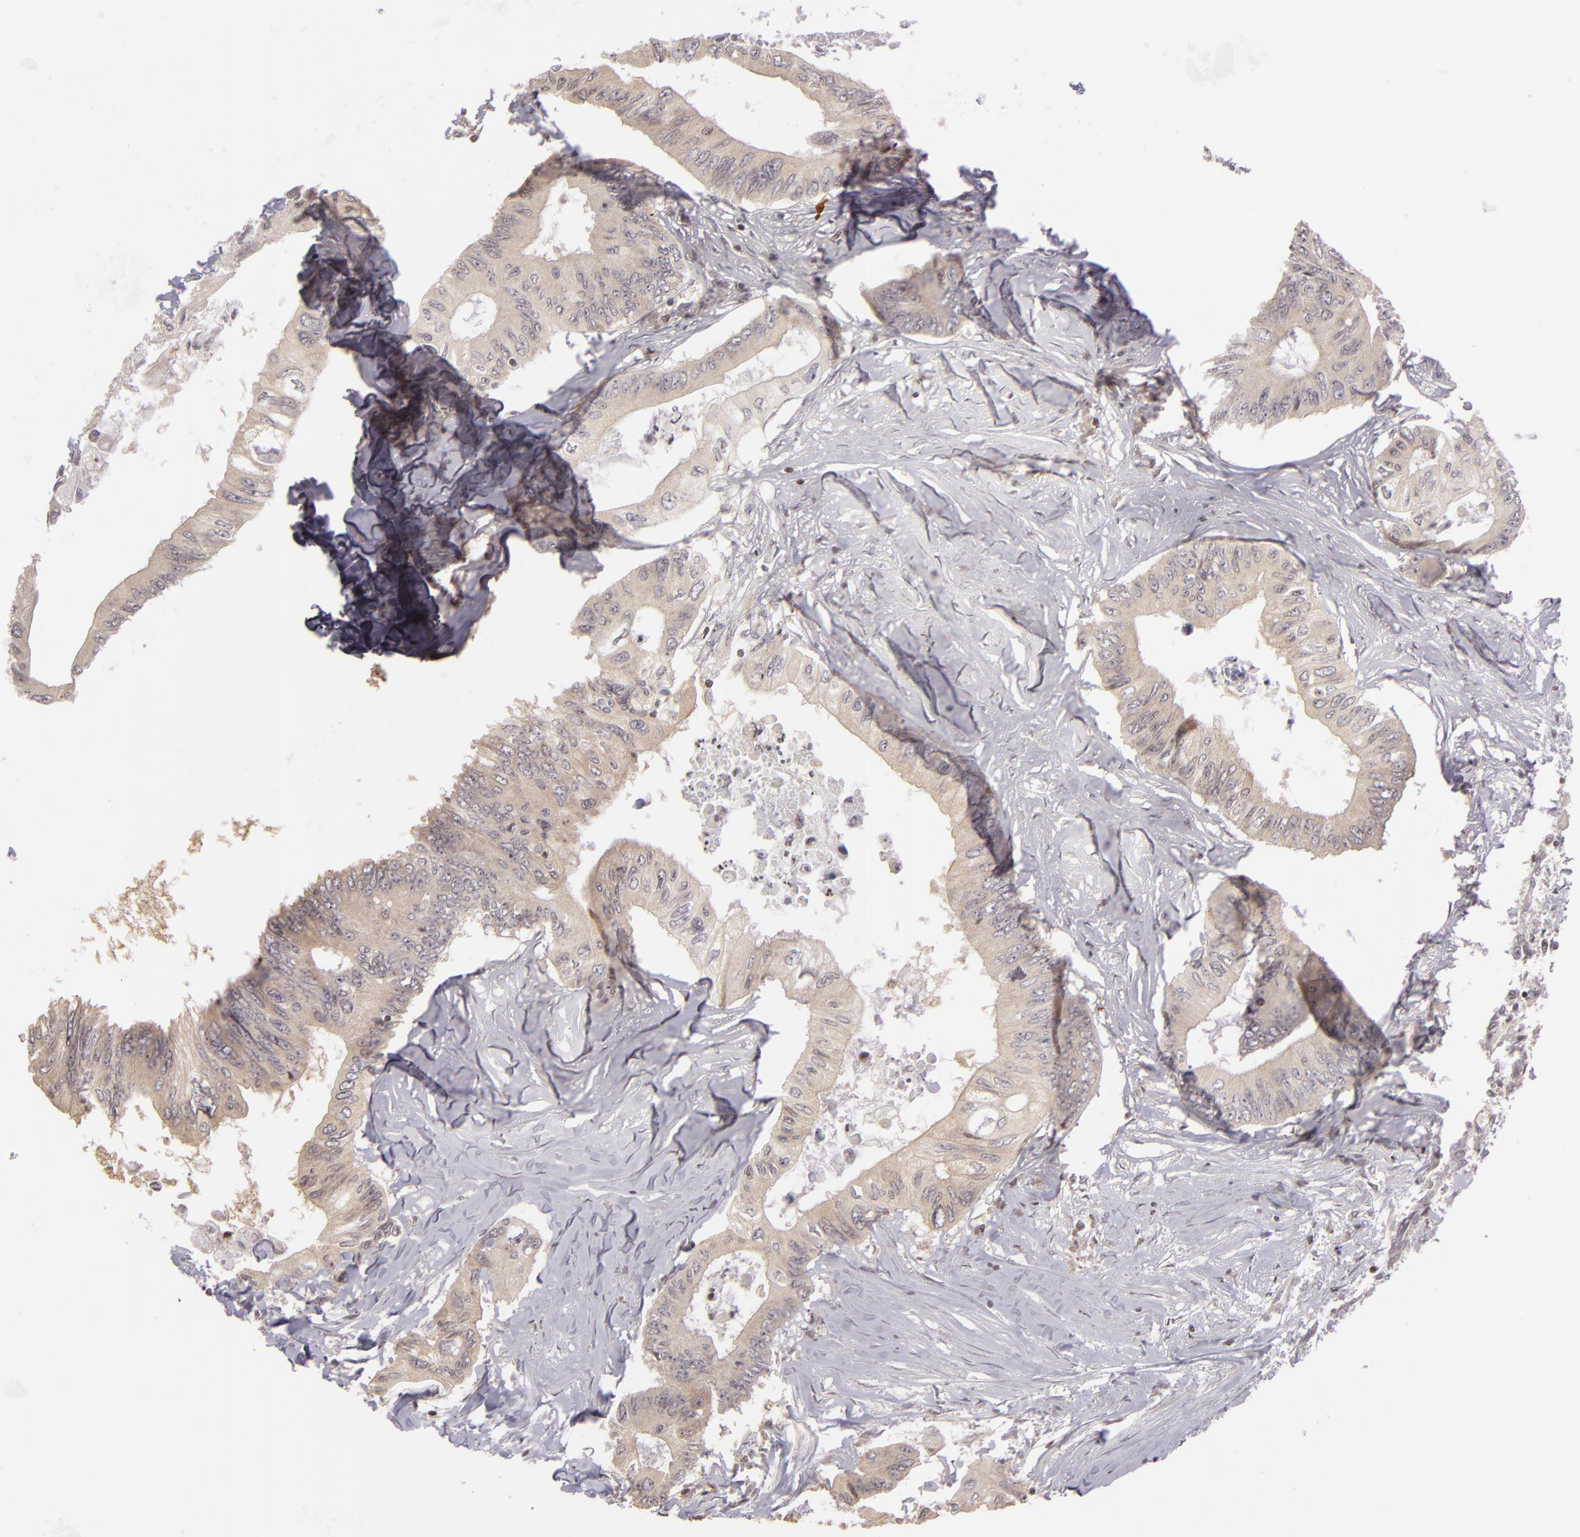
{"staining": {"intensity": "weak", "quantity": "<25%", "location": "nuclear"}, "tissue": "colorectal cancer", "cell_type": "Tumor cells", "image_type": "cancer", "snomed": [{"axis": "morphology", "description": "Adenocarcinoma, NOS"}, {"axis": "topography", "description": "Colon"}], "caption": "An immunohistochemistry histopathology image of colorectal cancer (adenocarcinoma) is shown. There is no staining in tumor cells of colorectal cancer (adenocarcinoma). Brightfield microscopy of immunohistochemistry stained with DAB (brown) and hematoxylin (blue), captured at high magnification.", "gene": "AKAP6", "patient": {"sex": "male", "age": 65}}